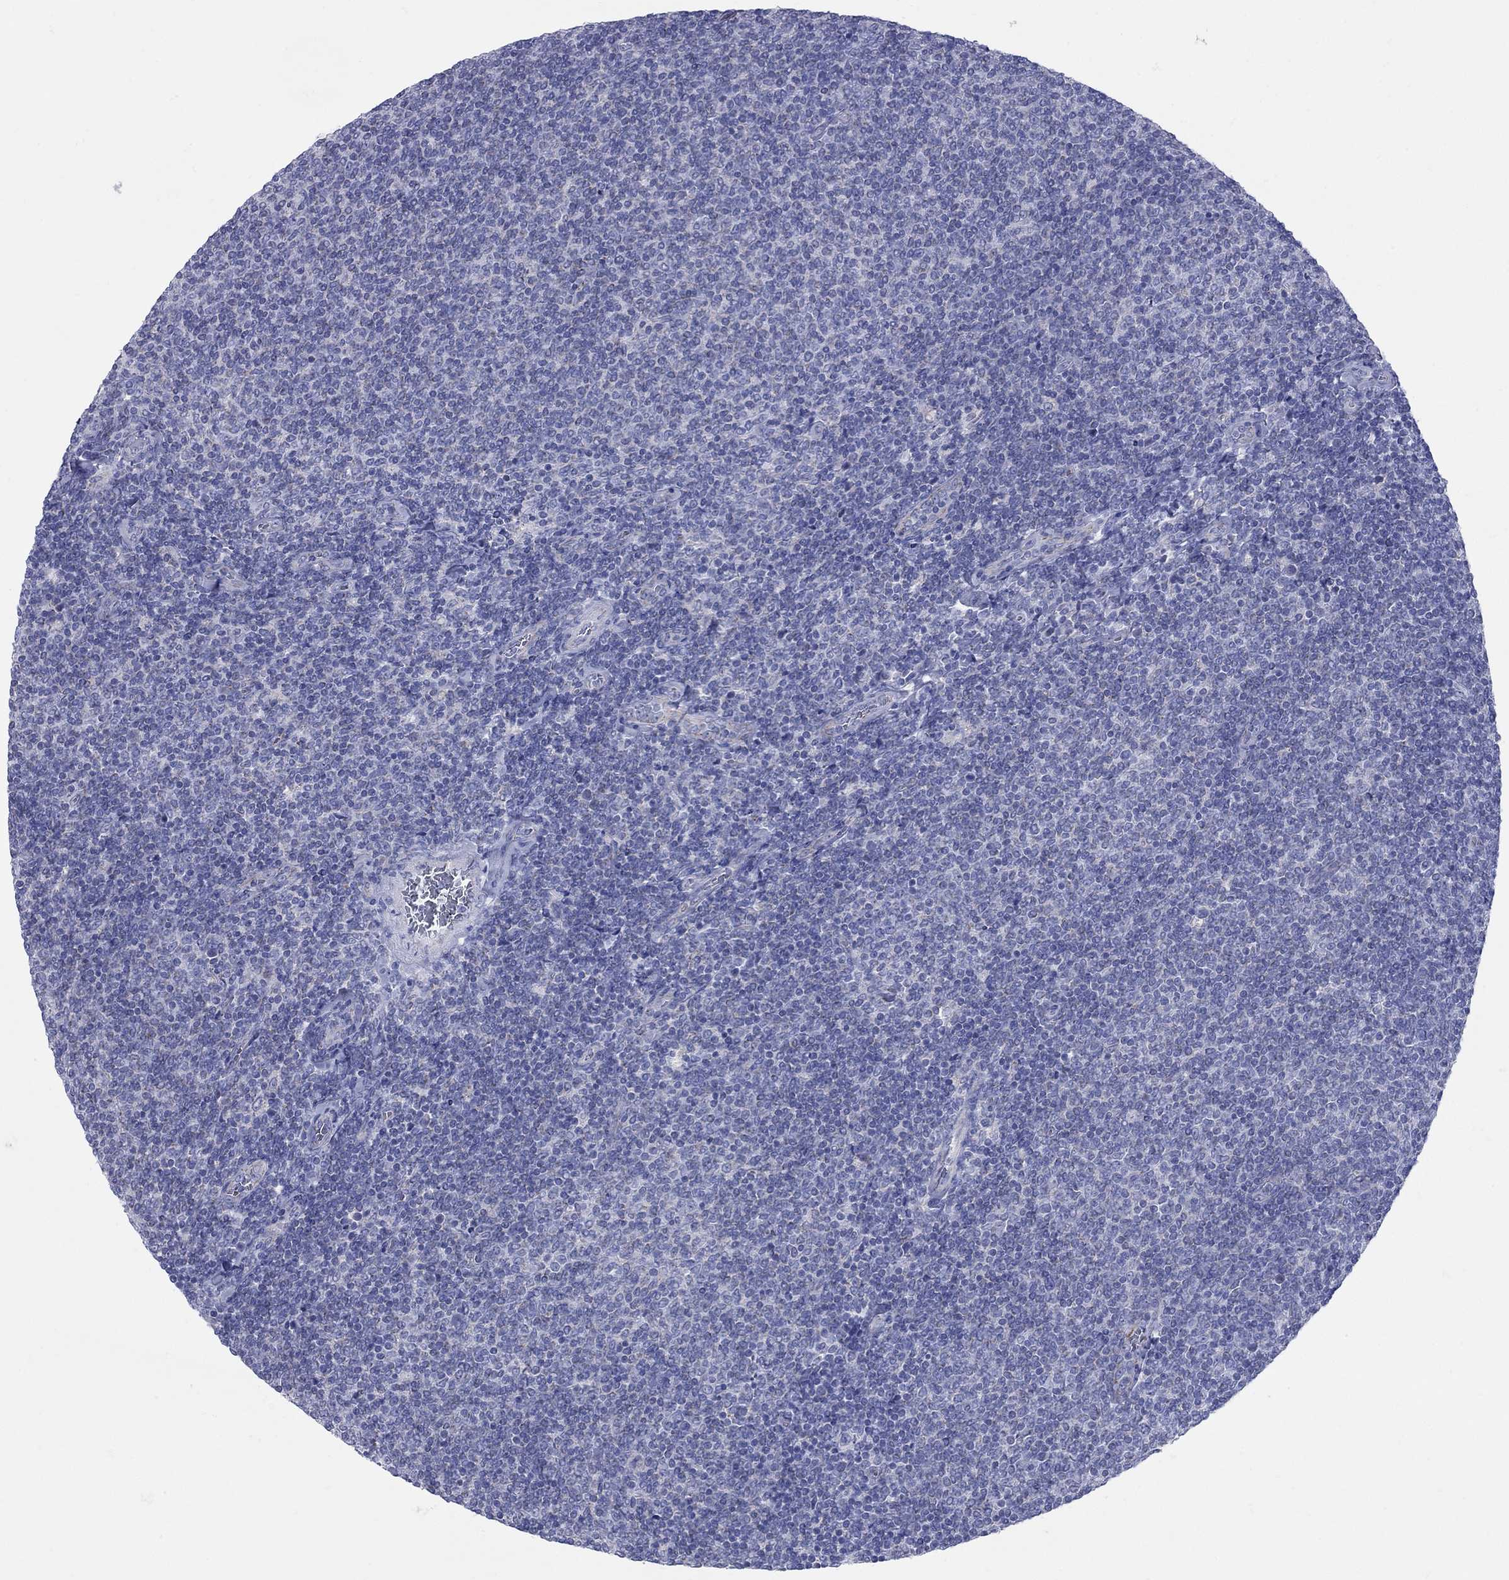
{"staining": {"intensity": "negative", "quantity": "none", "location": "none"}, "tissue": "lymphoma", "cell_type": "Tumor cells", "image_type": "cancer", "snomed": [{"axis": "morphology", "description": "Malignant lymphoma, non-Hodgkin's type, Low grade"}, {"axis": "topography", "description": "Lymph node"}], "caption": "An immunohistochemistry histopathology image of lymphoma is shown. There is no staining in tumor cells of lymphoma. Nuclei are stained in blue.", "gene": "PDZD3", "patient": {"sex": "male", "age": 52}}